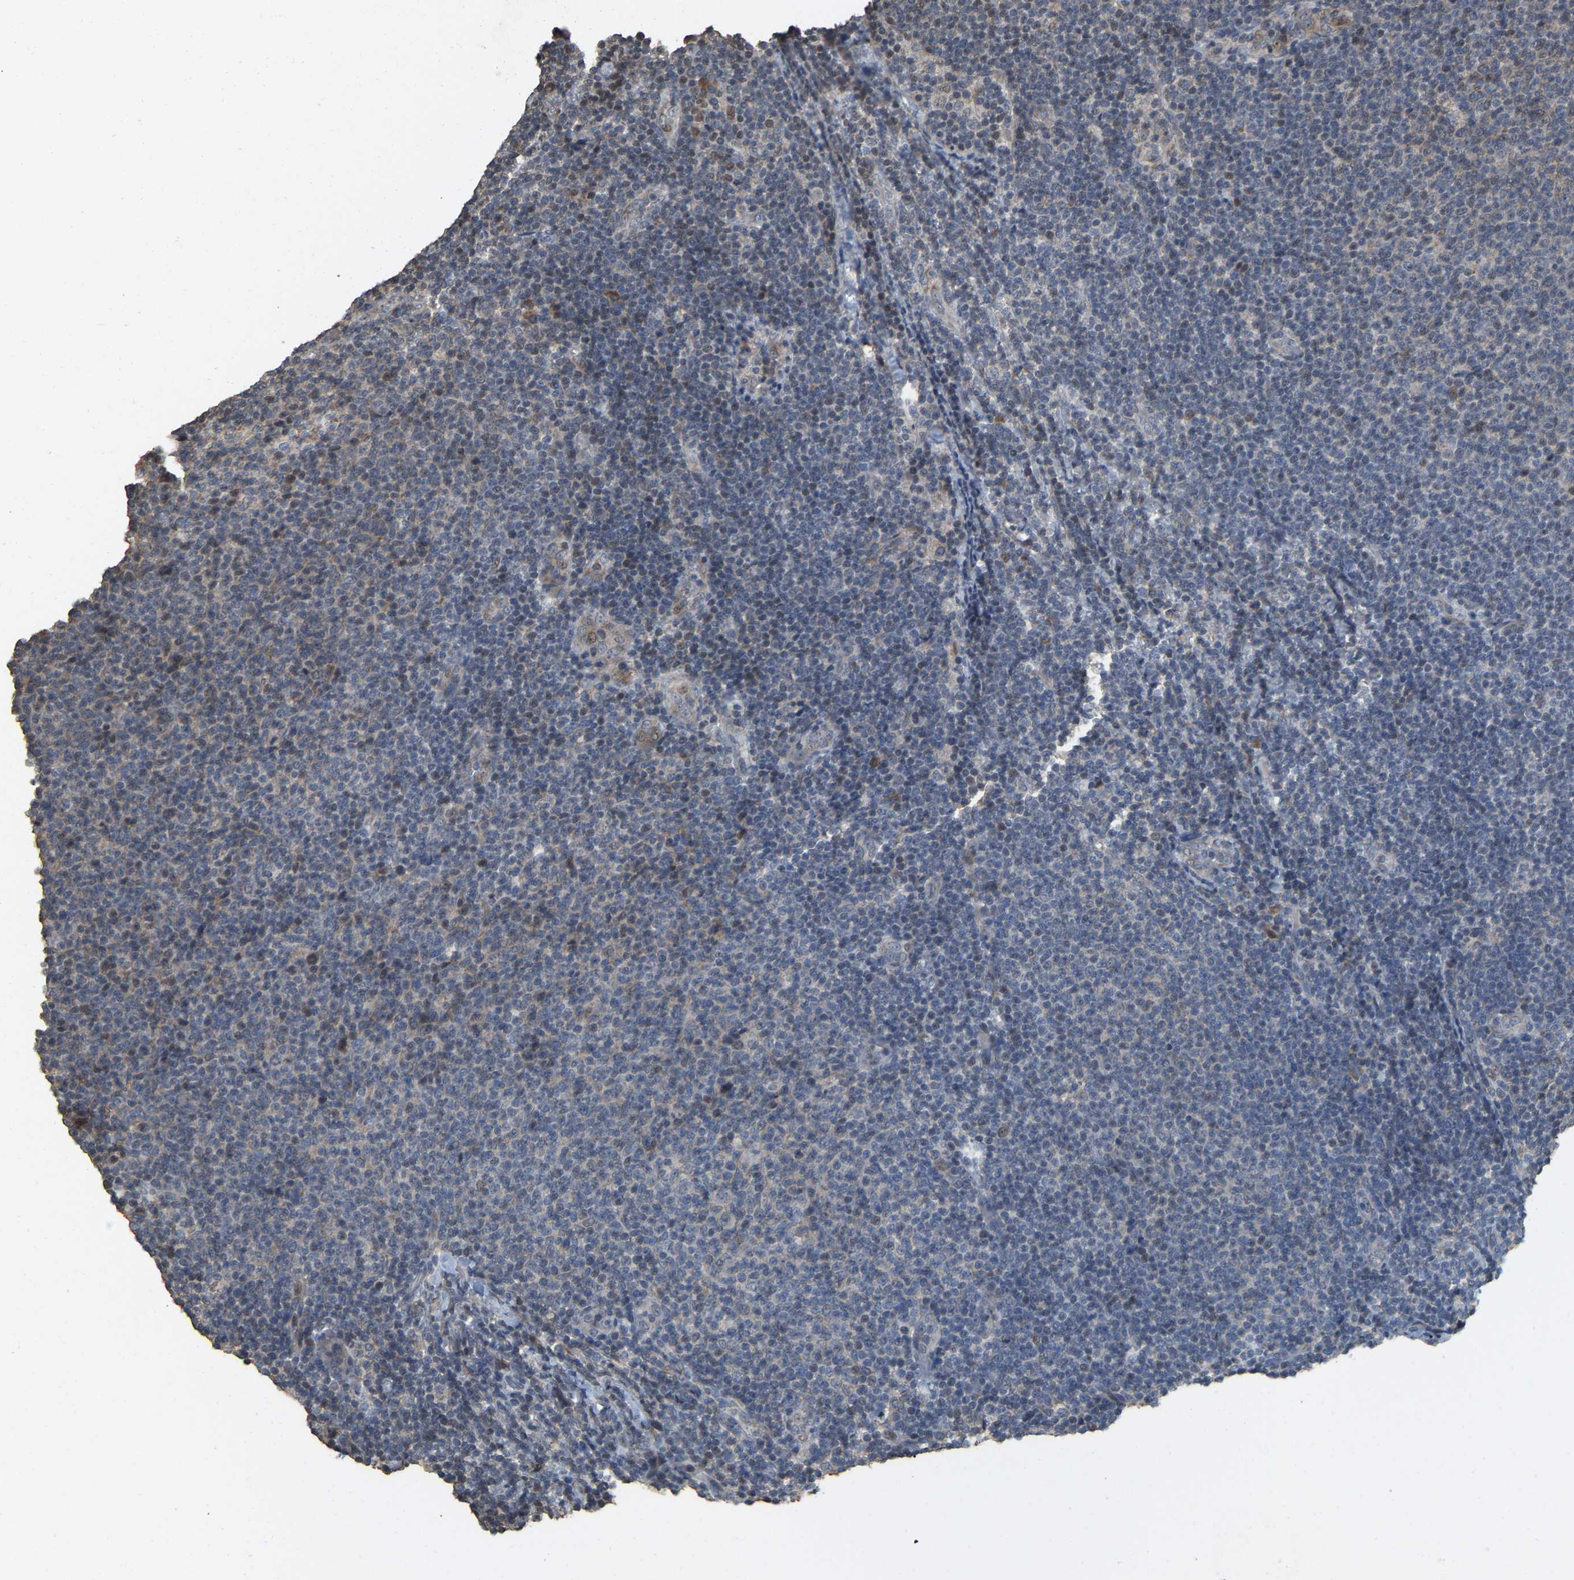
{"staining": {"intensity": "weak", "quantity": "<25%", "location": "nuclear"}, "tissue": "lymphoma", "cell_type": "Tumor cells", "image_type": "cancer", "snomed": [{"axis": "morphology", "description": "Malignant lymphoma, non-Hodgkin's type, Low grade"}, {"axis": "topography", "description": "Lymph node"}], "caption": "Lymphoma was stained to show a protein in brown. There is no significant expression in tumor cells.", "gene": "NCS1", "patient": {"sex": "male", "age": 66}}